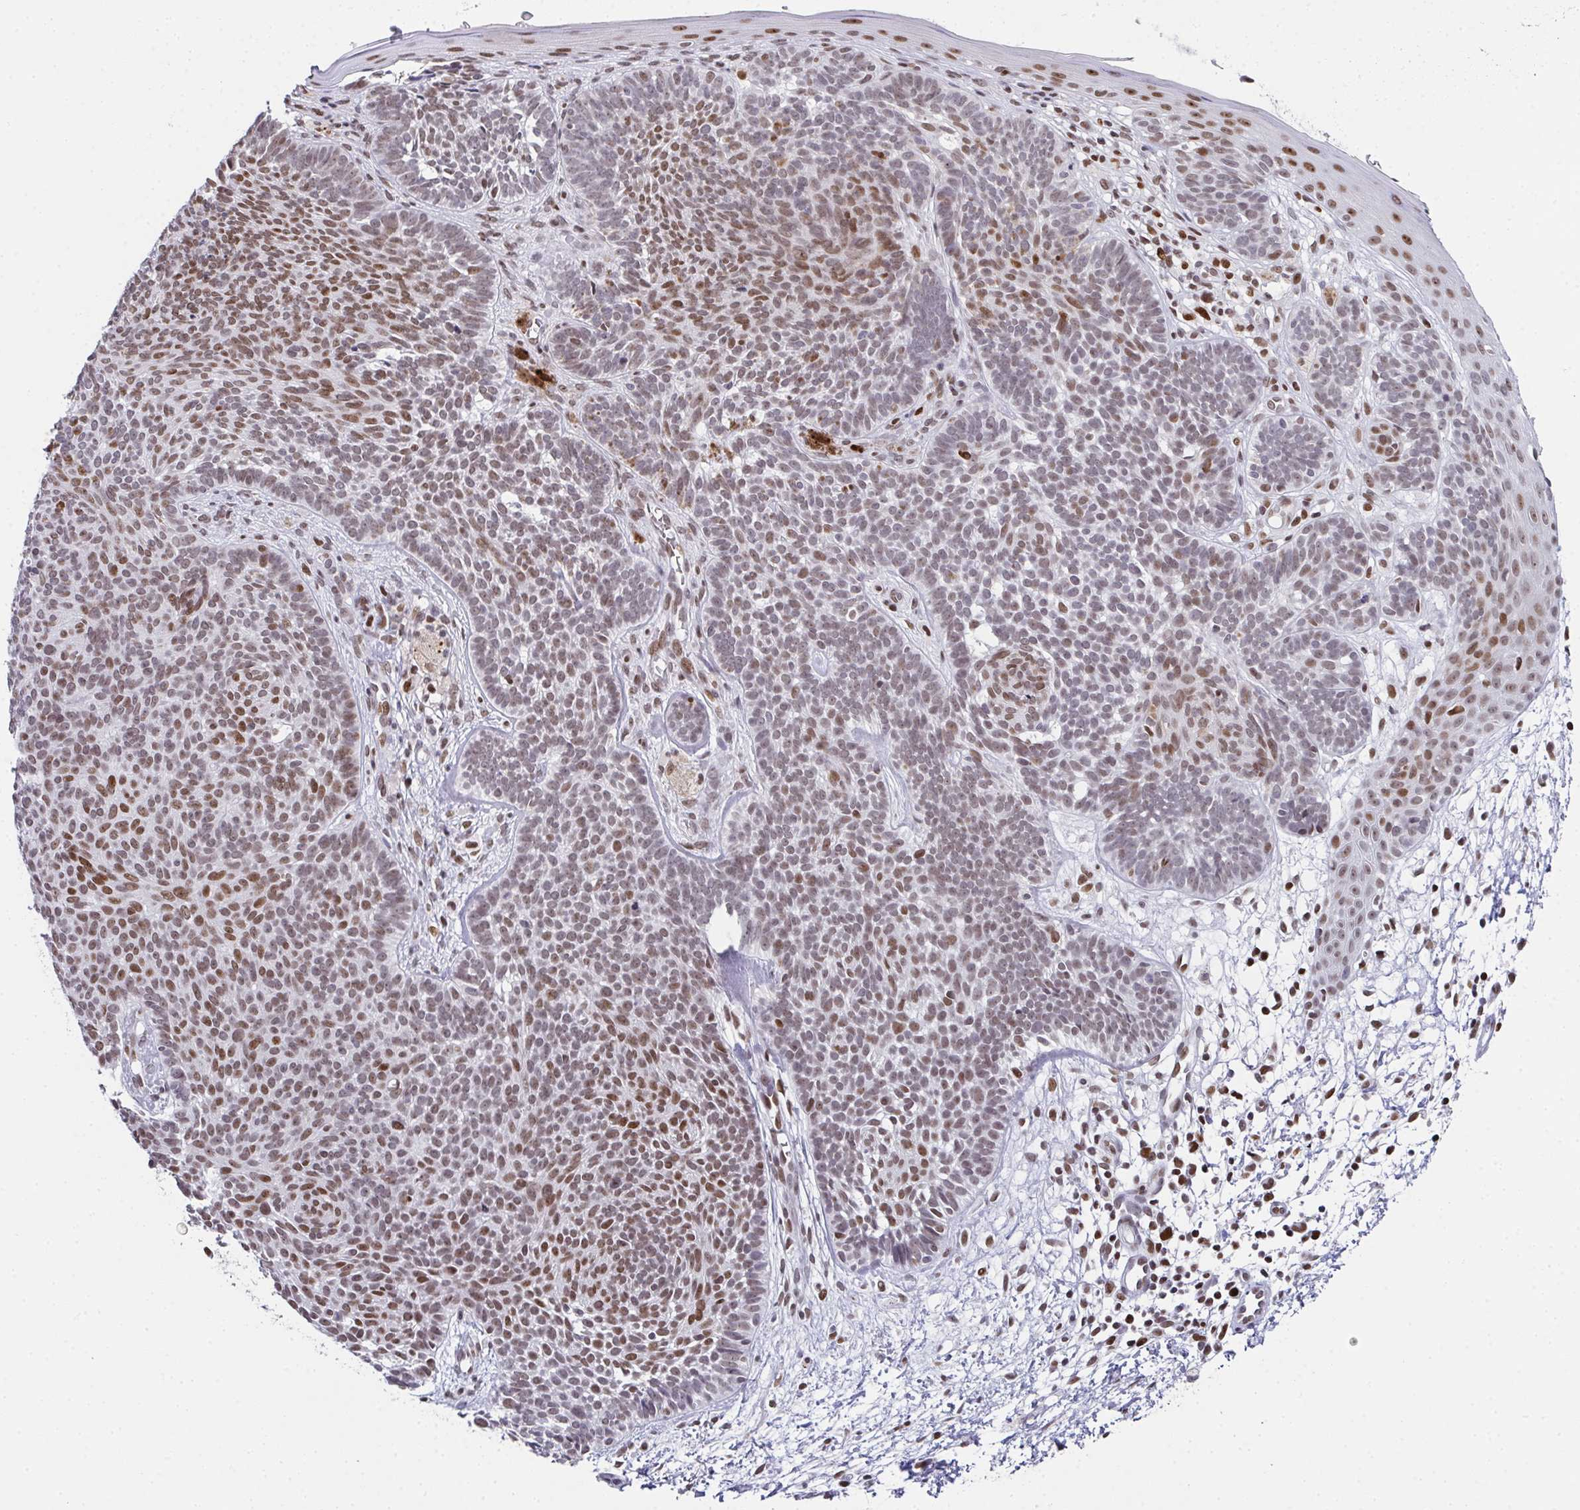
{"staining": {"intensity": "moderate", "quantity": ">75%", "location": "nuclear"}, "tissue": "skin cancer", "cell_type": "Tumor cells", "image_type": "cancer", "snomed": [{"axis": "morphology", "description": "Basal cell carcinoma"}, {"axis": "topography", "description": "Skin"}], "caption": "Immunohistochemical staining of human skin cancer (basal cell carcinoma) shows medium levels of moderate nuclear protein staining in about >75% of tumor cells.", "gene": "RB1", "patient": {"sex": "female", "age": 85}}